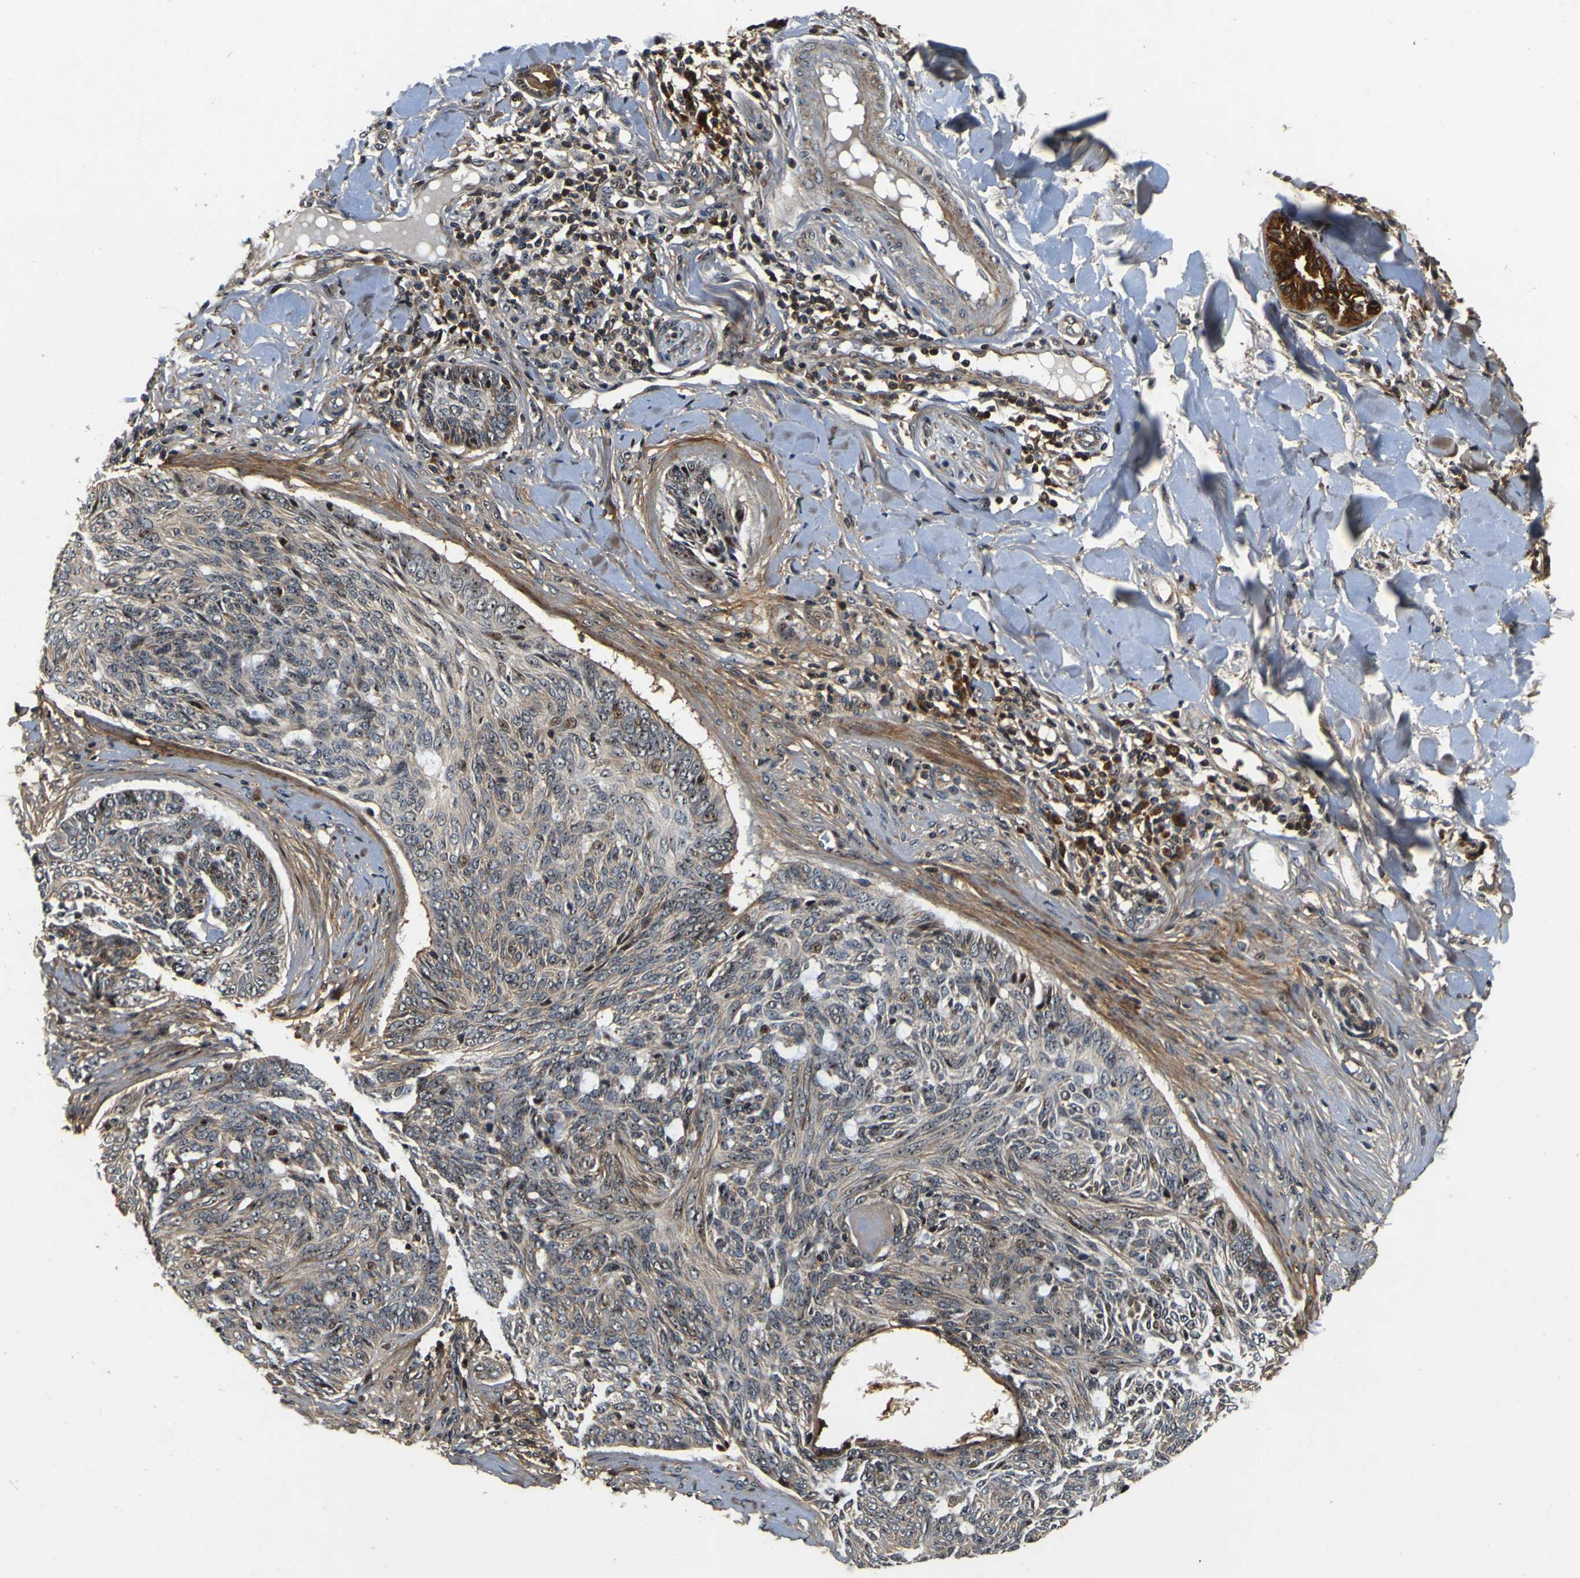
{"staining": {"intensity": "moderate", "quantity": "<25%", "location": "cytoplasmic/membranous,nuclear"}, "tissue": "skin cancer", "cell_type": "Tumor cells", "image_type": "cancer", "snomed": [{"axis": "morphology", "description": "Basal cell carcinoma"}, {"axis": "topography", "description": "Skin"}], "caption": "Moderate cytoplasmic/membranous and nuclear protein staining is appreciated in about <25% of tumor cells in skin cancer (basal cell carcinoma).", "gene": "LRP4", "patient": {"sex": "male", "age": 43}}